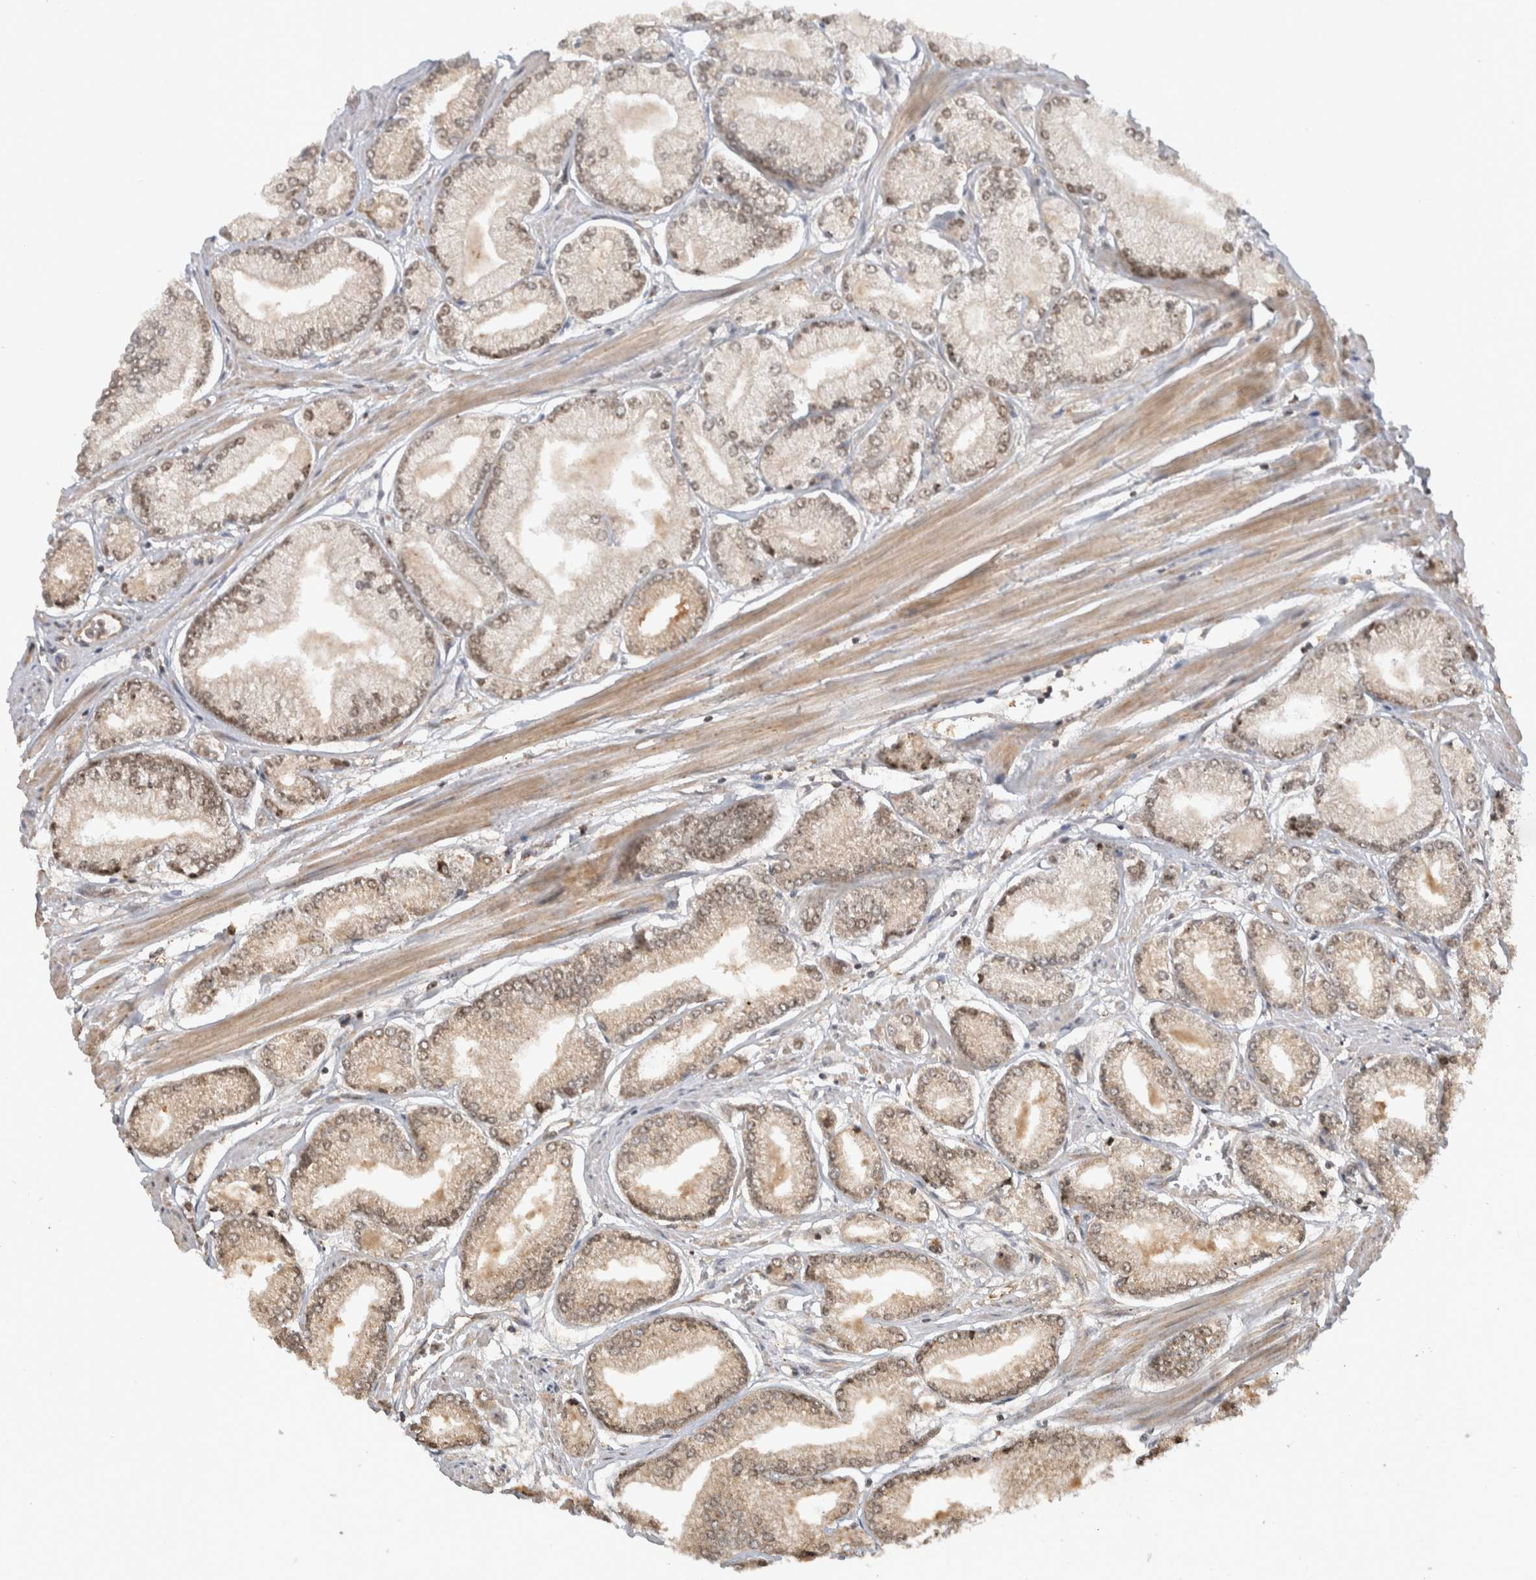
{"staining": {"intensity": "moderate", "quantity": ">75%", "location": "cytoplasmic/membranous,nuclear"}, "tissue": "prostate cancer", "cell_type": "Tumor cells", "image_type": "cancer", "snomed": [{"axis": "morphology", "description": "Adenocarcinoma, Low grade"}, {"axis": "topography", "description": "Prostate"}], "caption": "Immunohistochemical staining of human low-grade adenocarcinoma (prostate) reveals medium levels of moderate cytoplasmic/membranous and nuclear protein expression in about >75% of tumor cells.", "gene": "WASF2", "patient": {"sex": "male", "age": 52}}